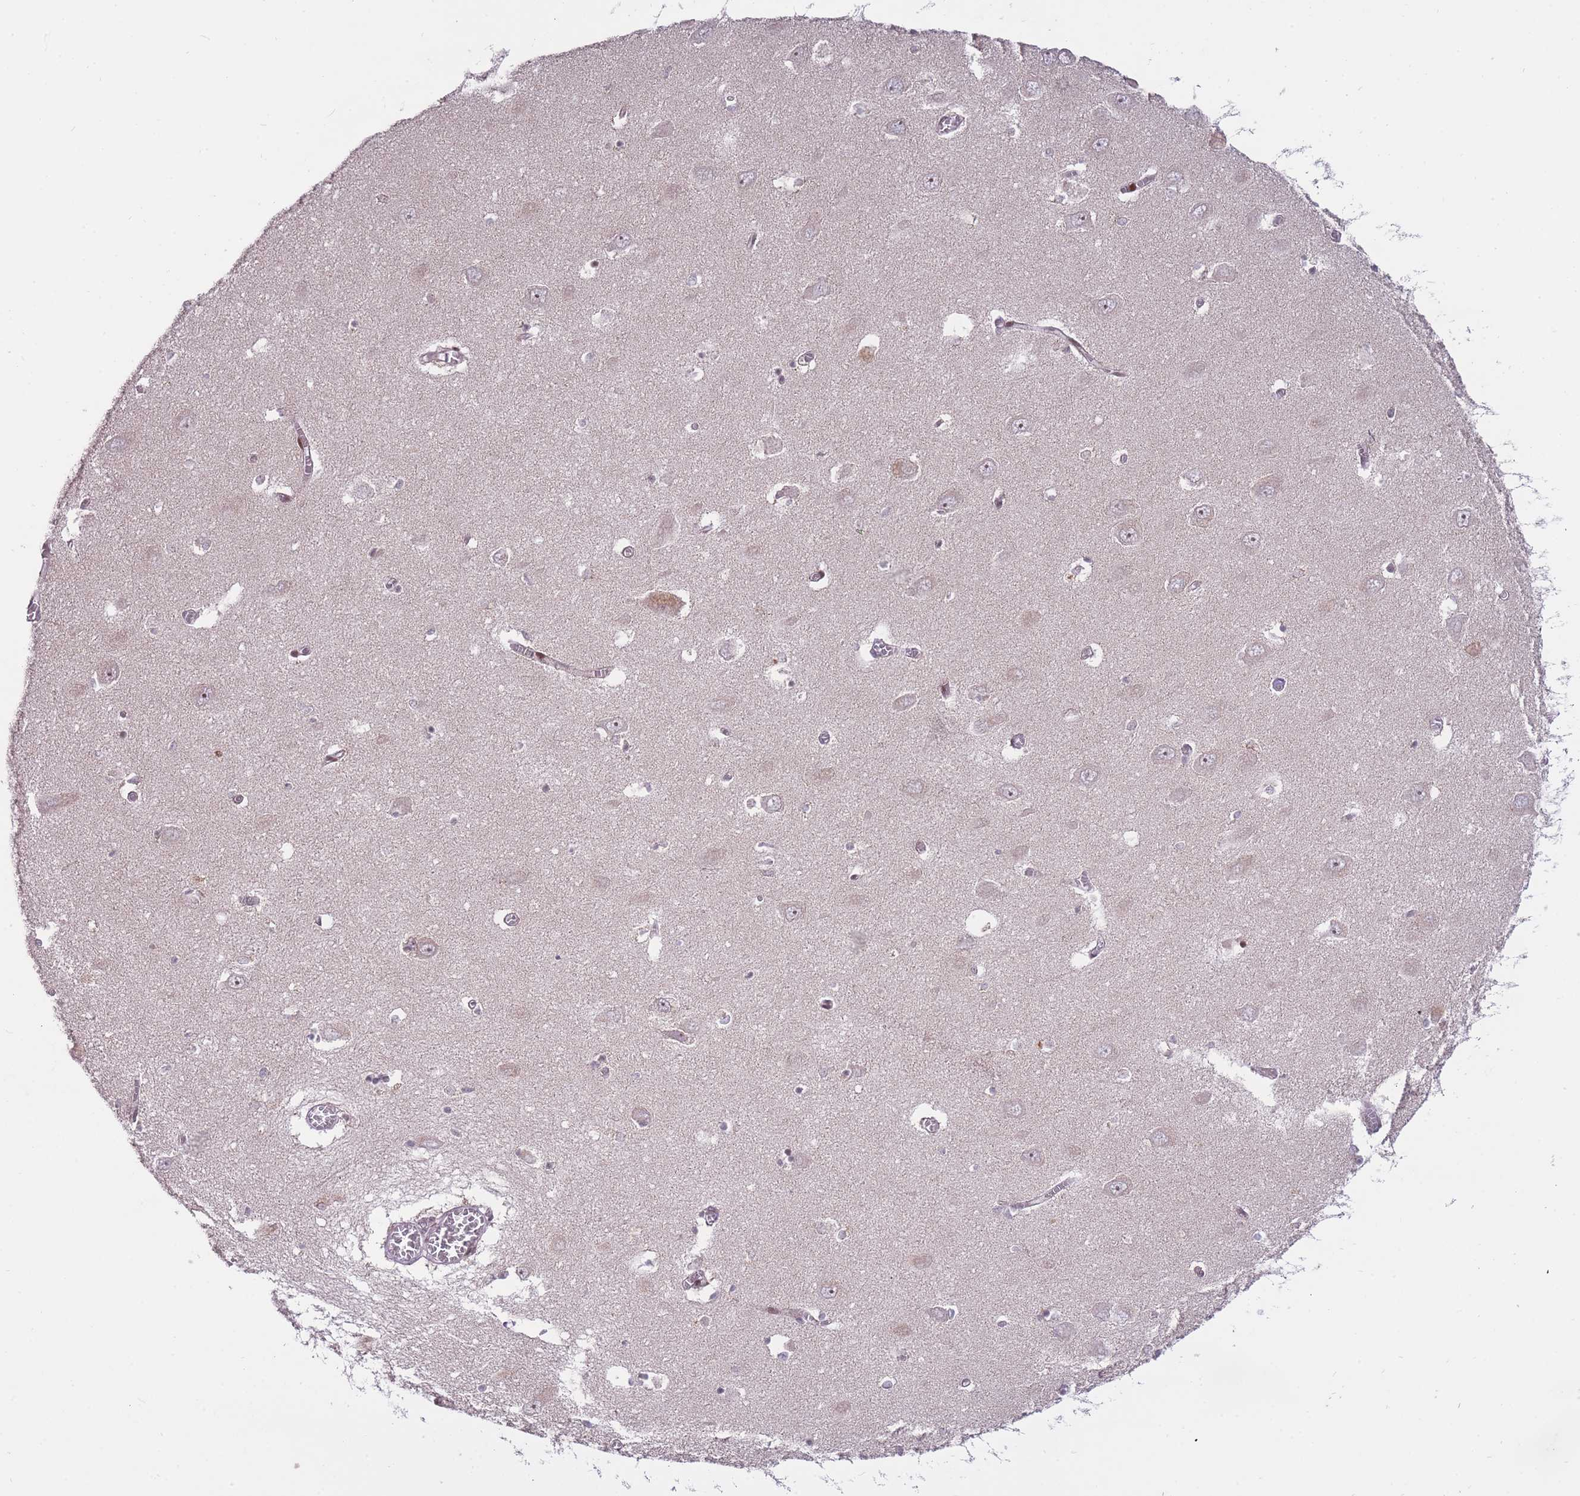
{"staining": {"intensity": "weak", "quantity": "<25%", "location": "cytoplasmic/membranous"}, "tissue": "hippocampus", "cell_type": "Glial cells", "image_type": "normal", "snomed": [{"axis": "morphology", "description": "Normal tissue, NOS"}, {"axis": "topography", "description": "Hippocampus"}], "caption": "An IHC histopathology image of benign hippocampus is shown. There is no staining in glial cells of hippocampus. (Stains: DAB (3,3'-diaminobenzidine) immunohistochemistry with hematoxylin counter stain, Microscopy: brightfield microscopy at high magnification).", "gene": "MCIDAS", "patient": {"sex": "male", "age": 70}}